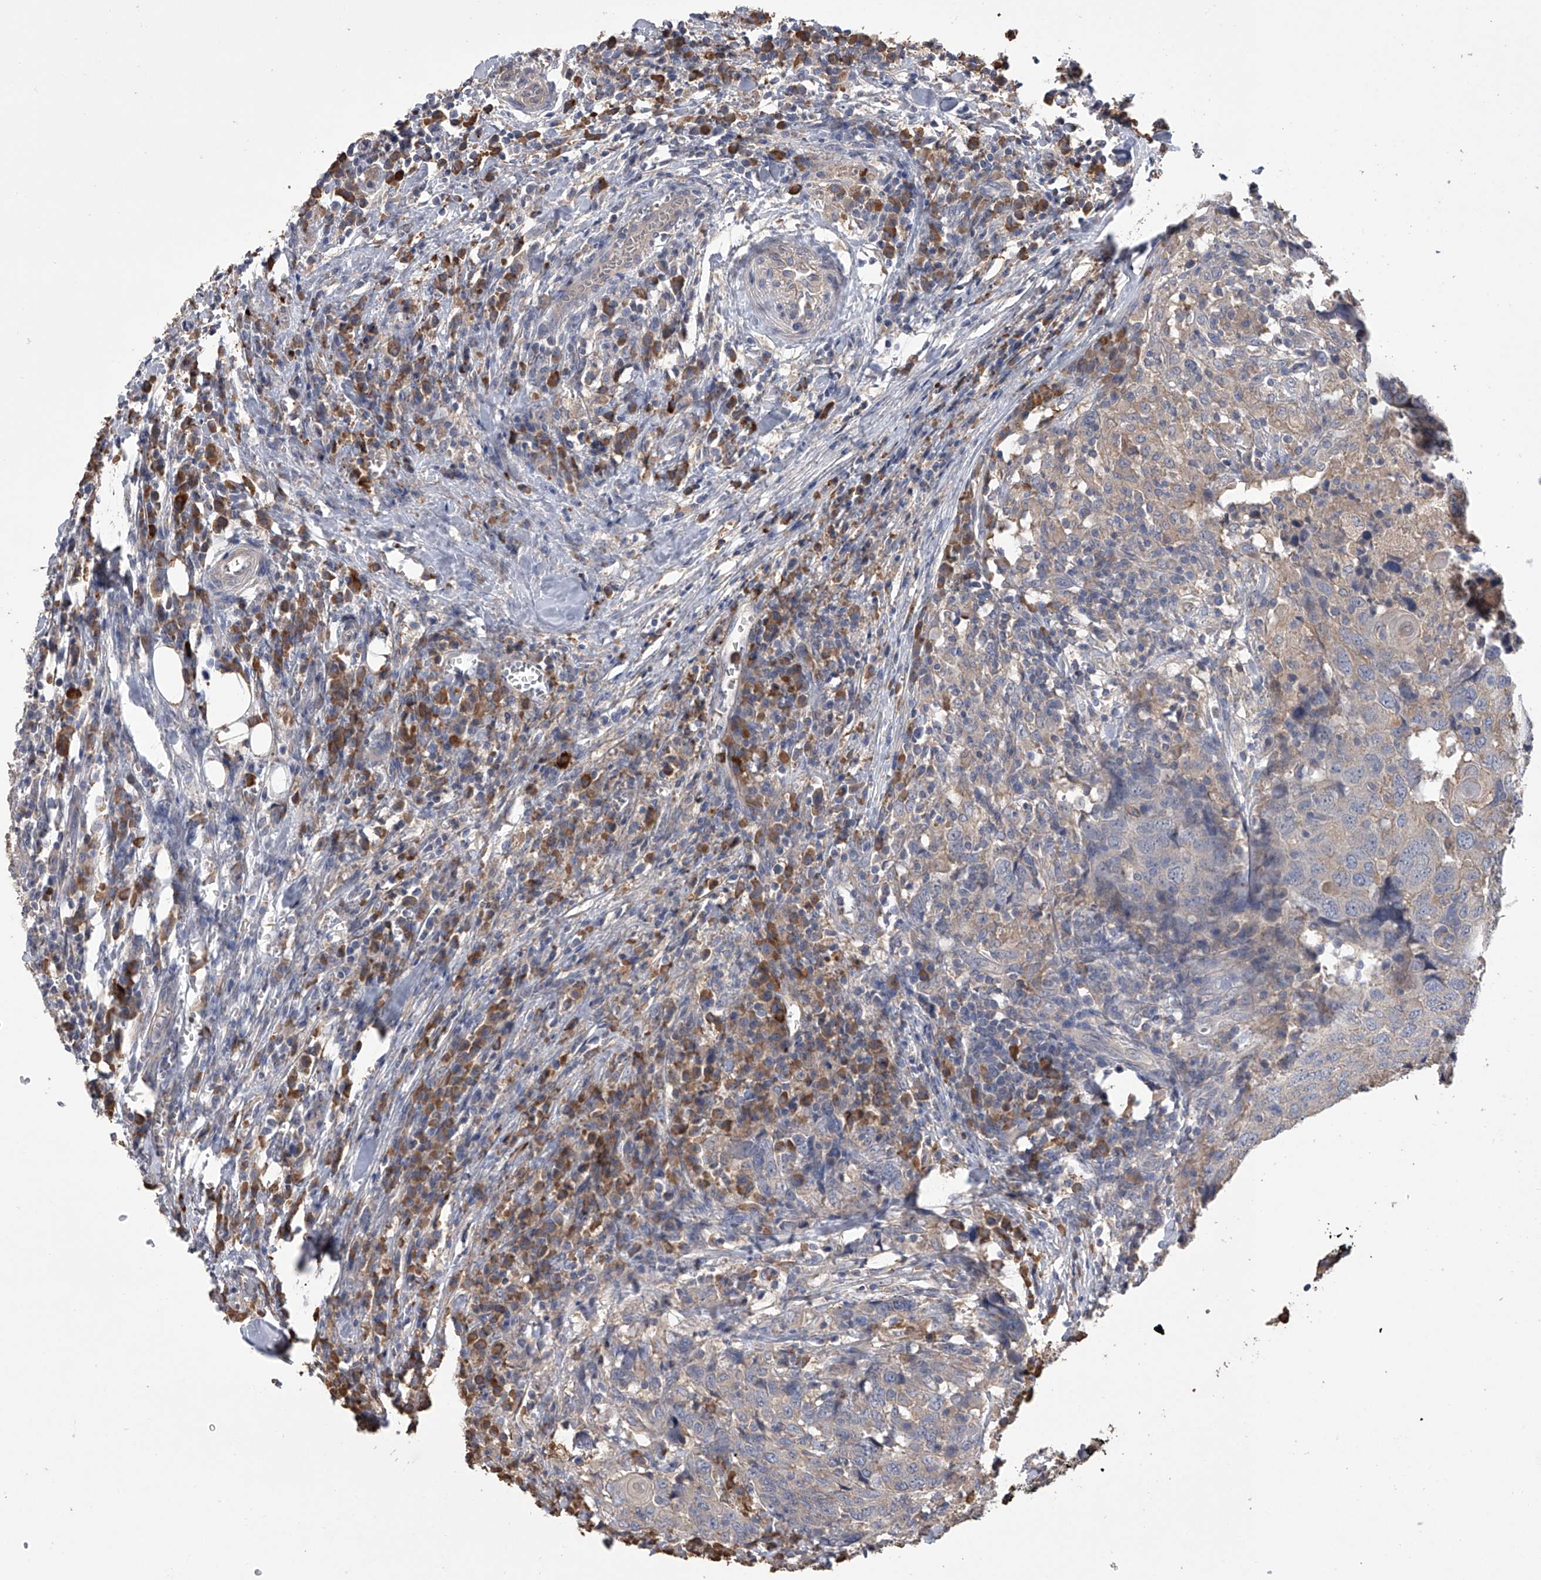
{"staining": {"intensity": "negative", "quantity": "none", "location": "none"}, "tissue": "head and neck cancer", "cell_type": "Tumor cells", "image_type": "cancer", "snomed": [{"axis": "morphology", "description": "Squamous cell carcinoma, NOS"}, {"axis": "topography", "description": "Head-Neck"}], "caption": "Immunohistochemical staining of human squamous cell carcinoma (head and neck) shows no significant expression in tumor cells.", "gene": "ZNF343", "patient": {"sex": "male", "age": 66}}